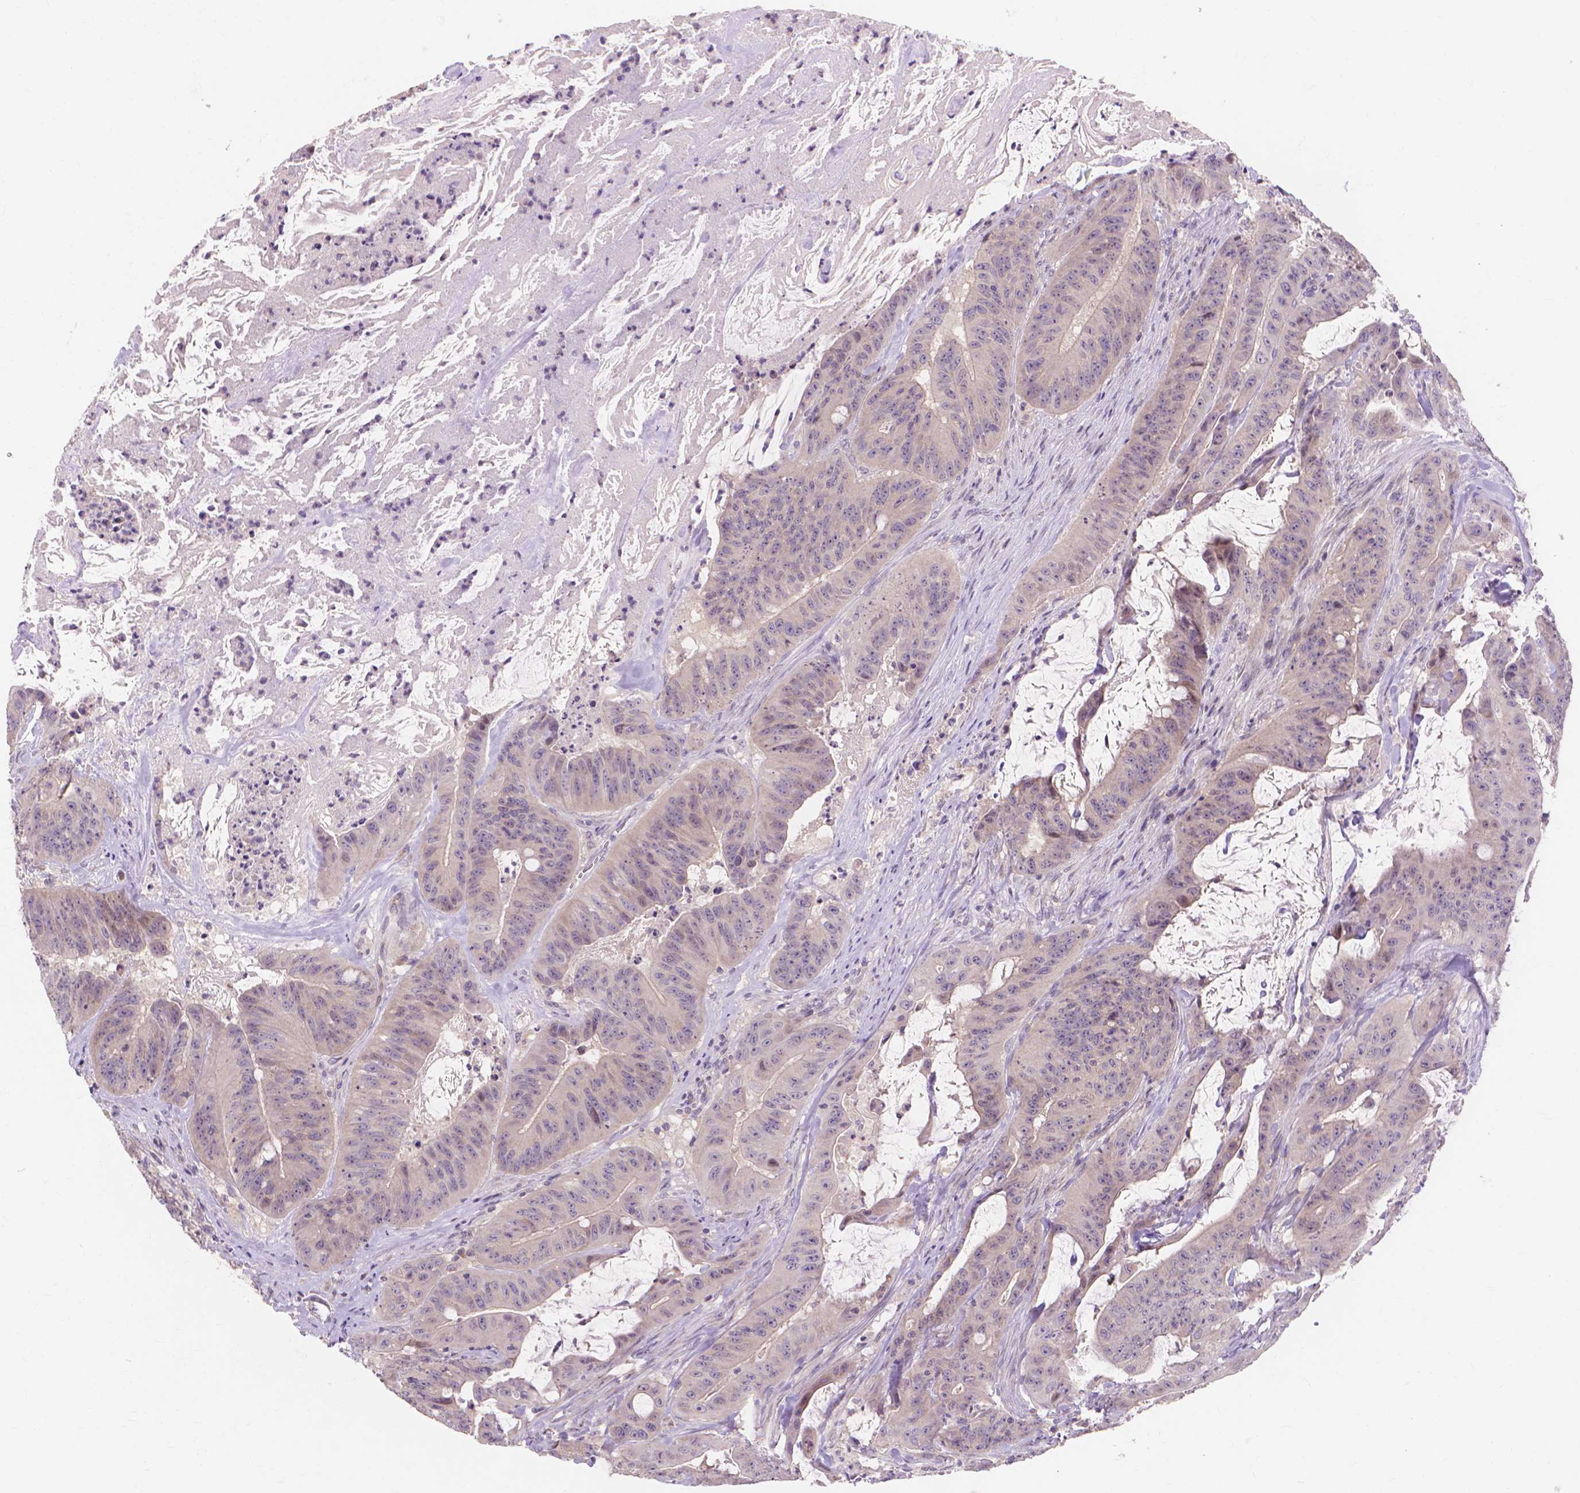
{"staining": {"intensity": "negative", "quantity": "none", "location": "none"}, "tissue": "colorectal cancer", "cell_type": "Tumor cells", "image_type": "cancer", "snomed": [{"axis": "morphology", "description": "Adenocarcinoma, NOS"}, {"axis": "topography", "description": "Colon"}], "caption": "An immunohistochemistry (IHC) micrograph of colorectal adenocarcinoma is shown. There is no staining in tumor cells of colorectal adenocarcinoma.", "gene": "PRDM13", "patient": {"sex": "male", "age": 33}}